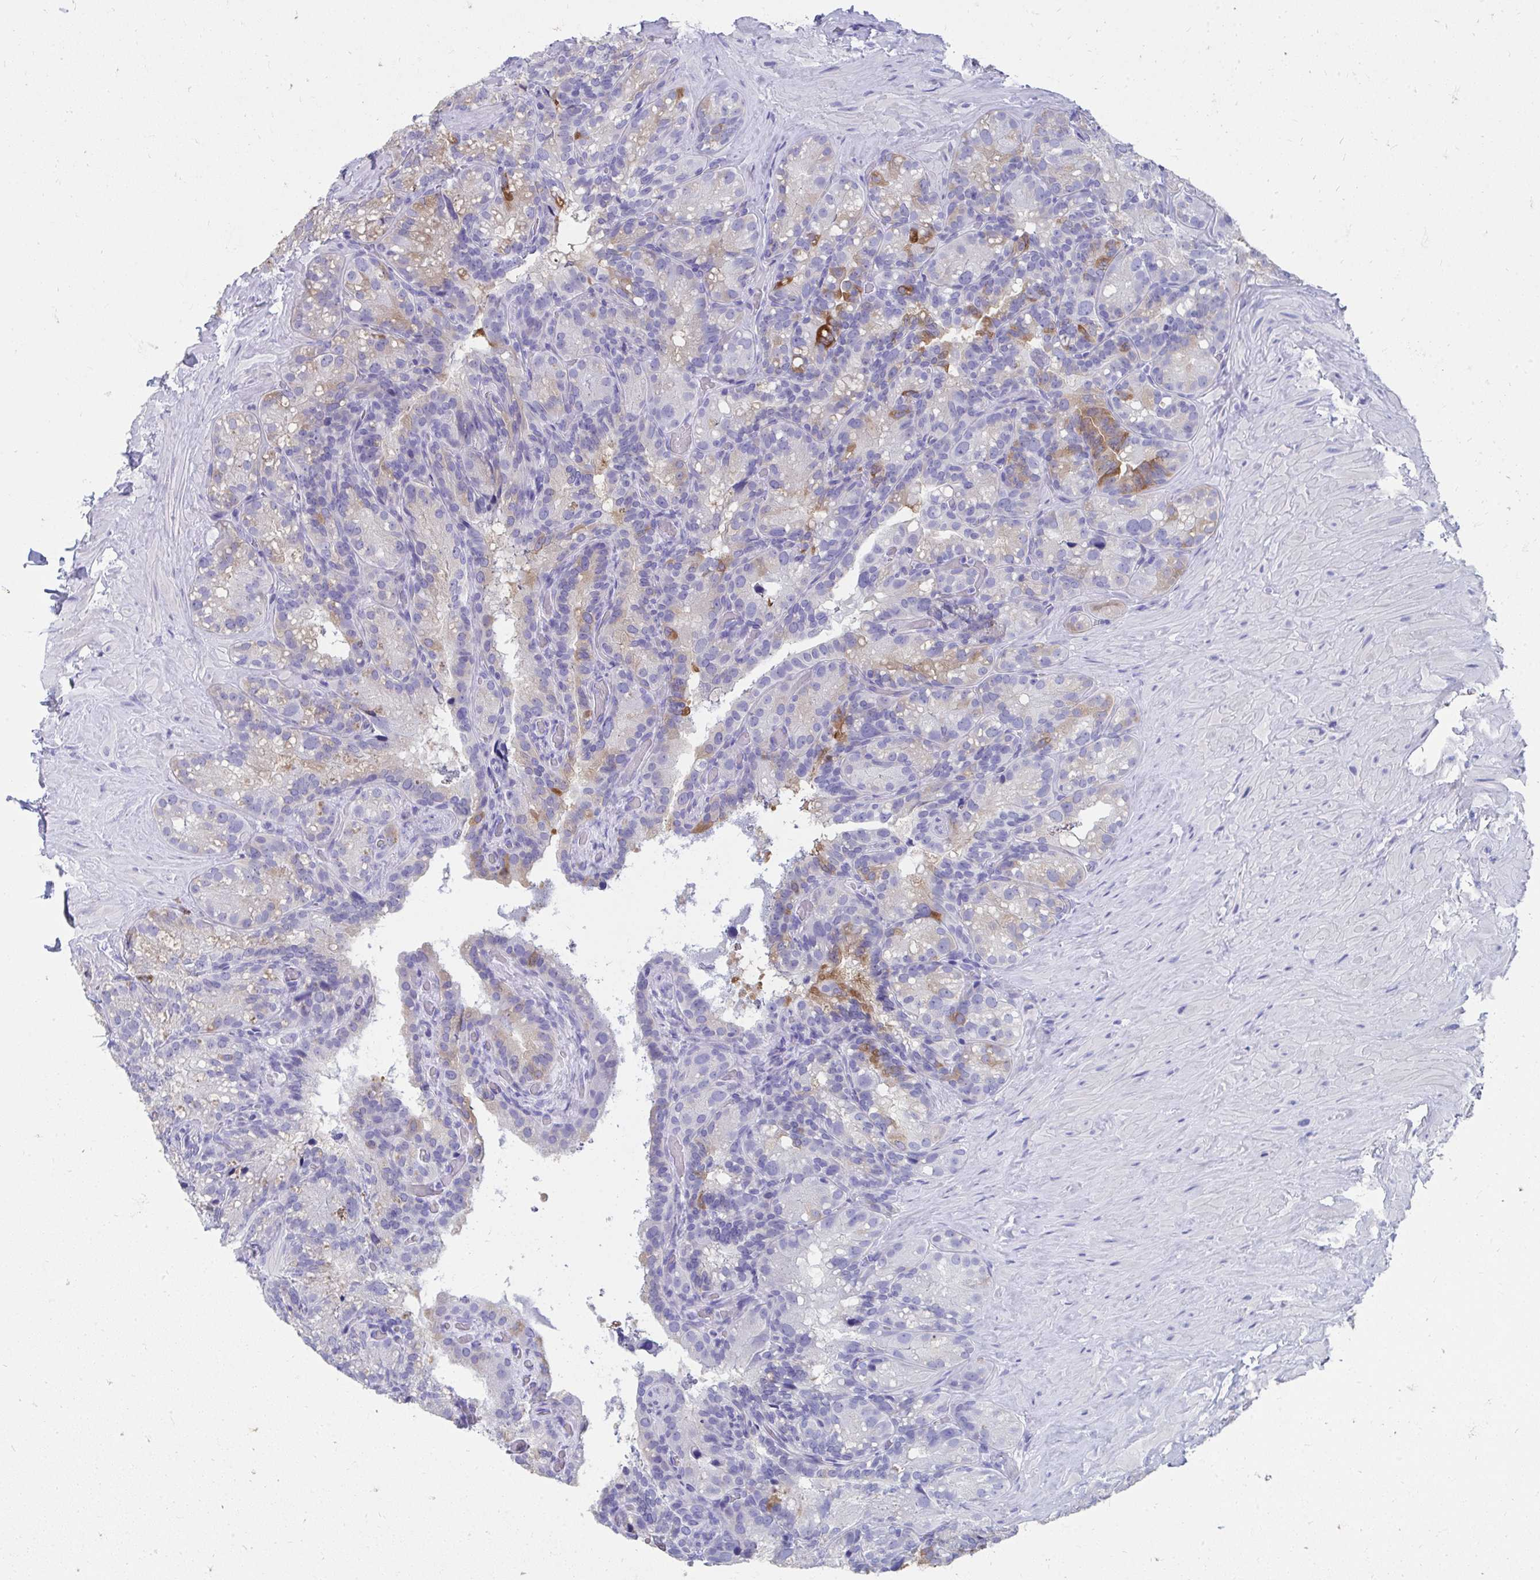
{"staining": {"intensity": "negative", "quantity": "none", "location": "none"}, "tissue": "seminal vesicle", "cell_type": "Glandular cells", "image_type": "normal", "snomed": [{"axis": "morphology", "description": "Normal tissue, NOS"}, {"axis": "topography", "description": "Seminal veicle"}], "caption": "Glandular cells are negative for brown protein staining in normal seminal vesicle. Nuclei are stained in blue.", "gene": "HGD", "patient": {"sex": "male", "age": 60}}